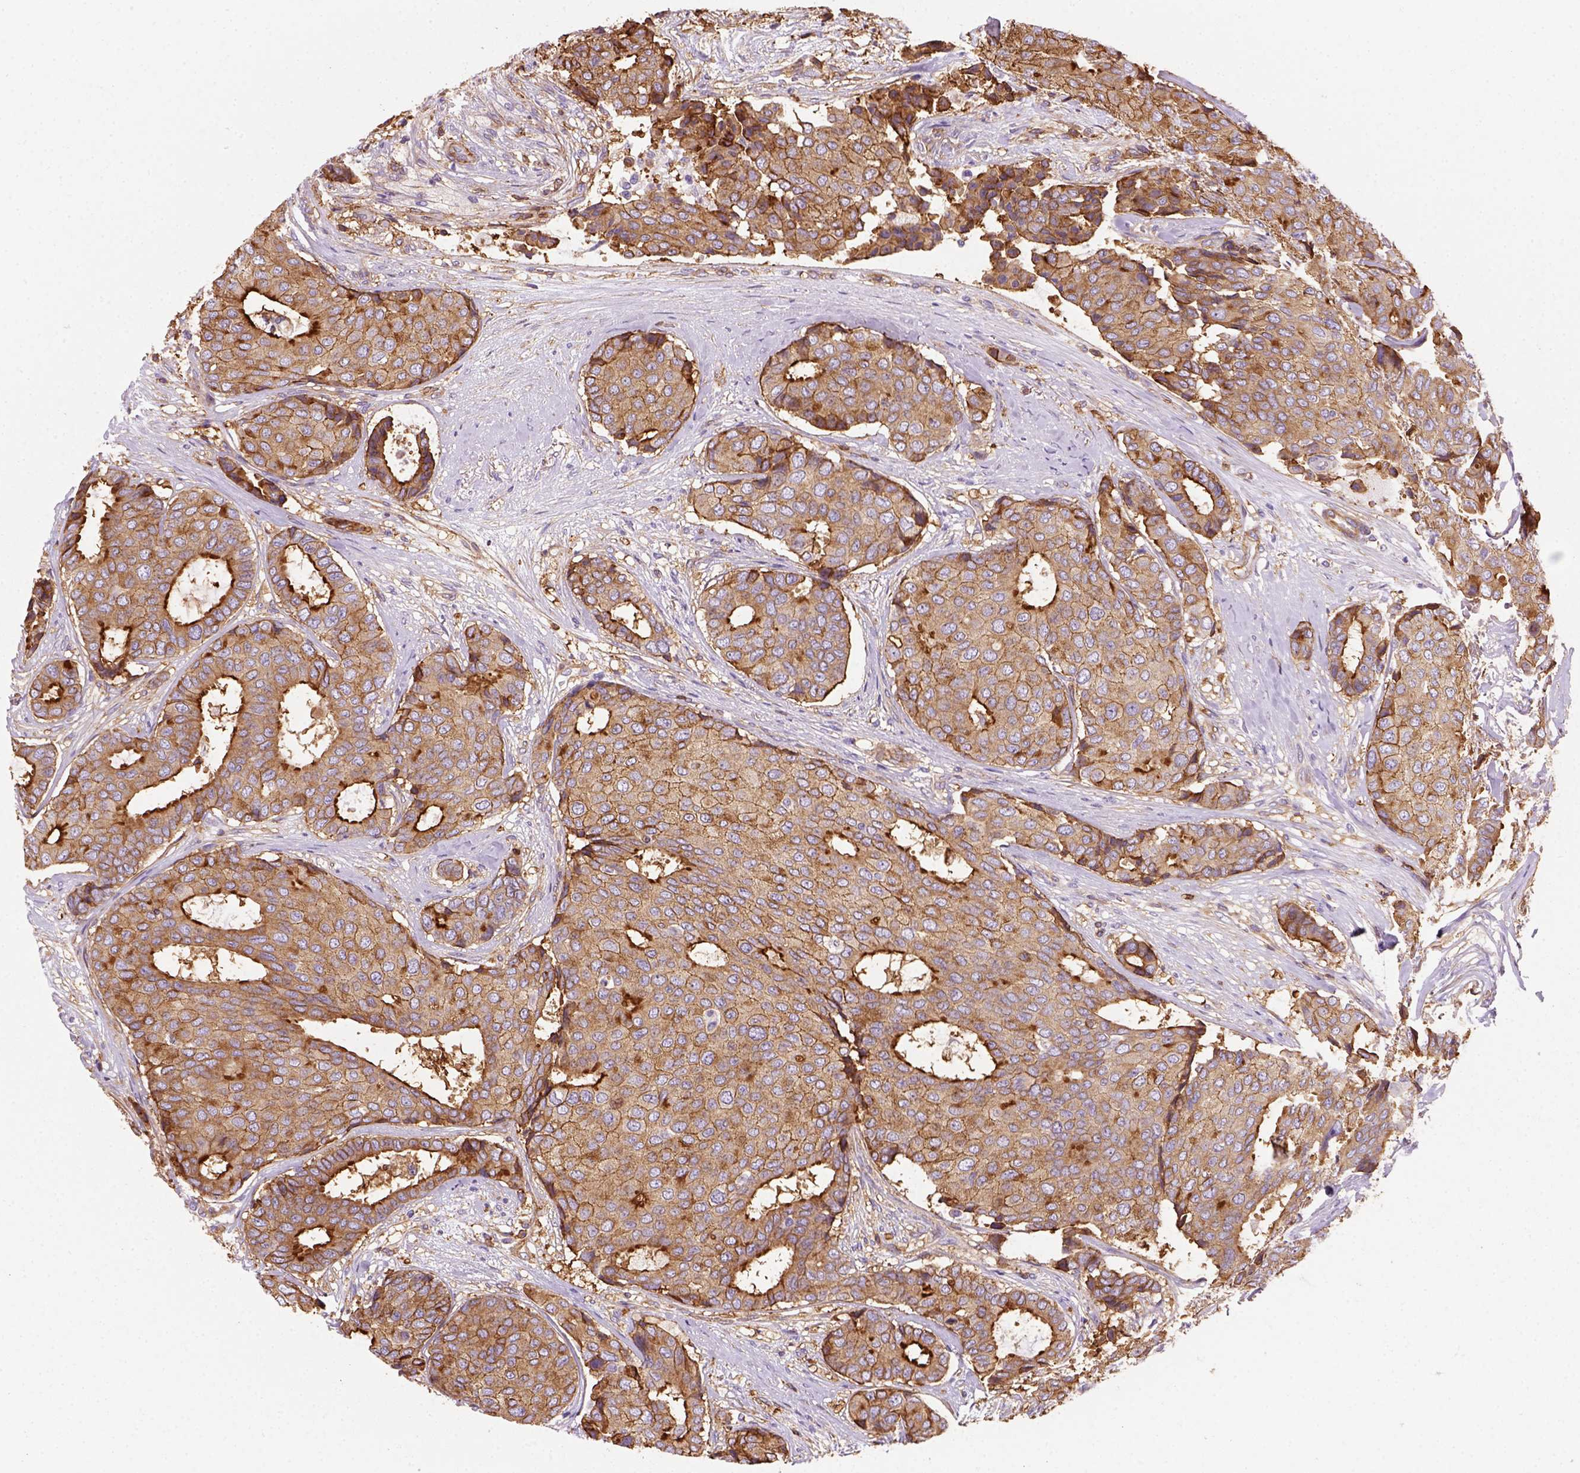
{"staining": {"intensity": "moderate", "quantity": ">75%", "location": "cytoplasmic/membranous"}, "tissue": "breast cancer", "cell_type": "Tumor cells", "image_type": "cancer", "snomed": [{"axis": "morphology", "description": "Duct carcinoma"}, {"axis": "topography", "description": "Breast"}], "caption": "Protein staining of breast cancer (intraductal carcinoma) tissue shows moderate cytoplasmic/membranous positivity in approximately >75% of tumor cells. (IHC, brightfield microscopy, high magnification).", "gene": "GPRC5D", "patient": {"sex": "female", "age": 75}}